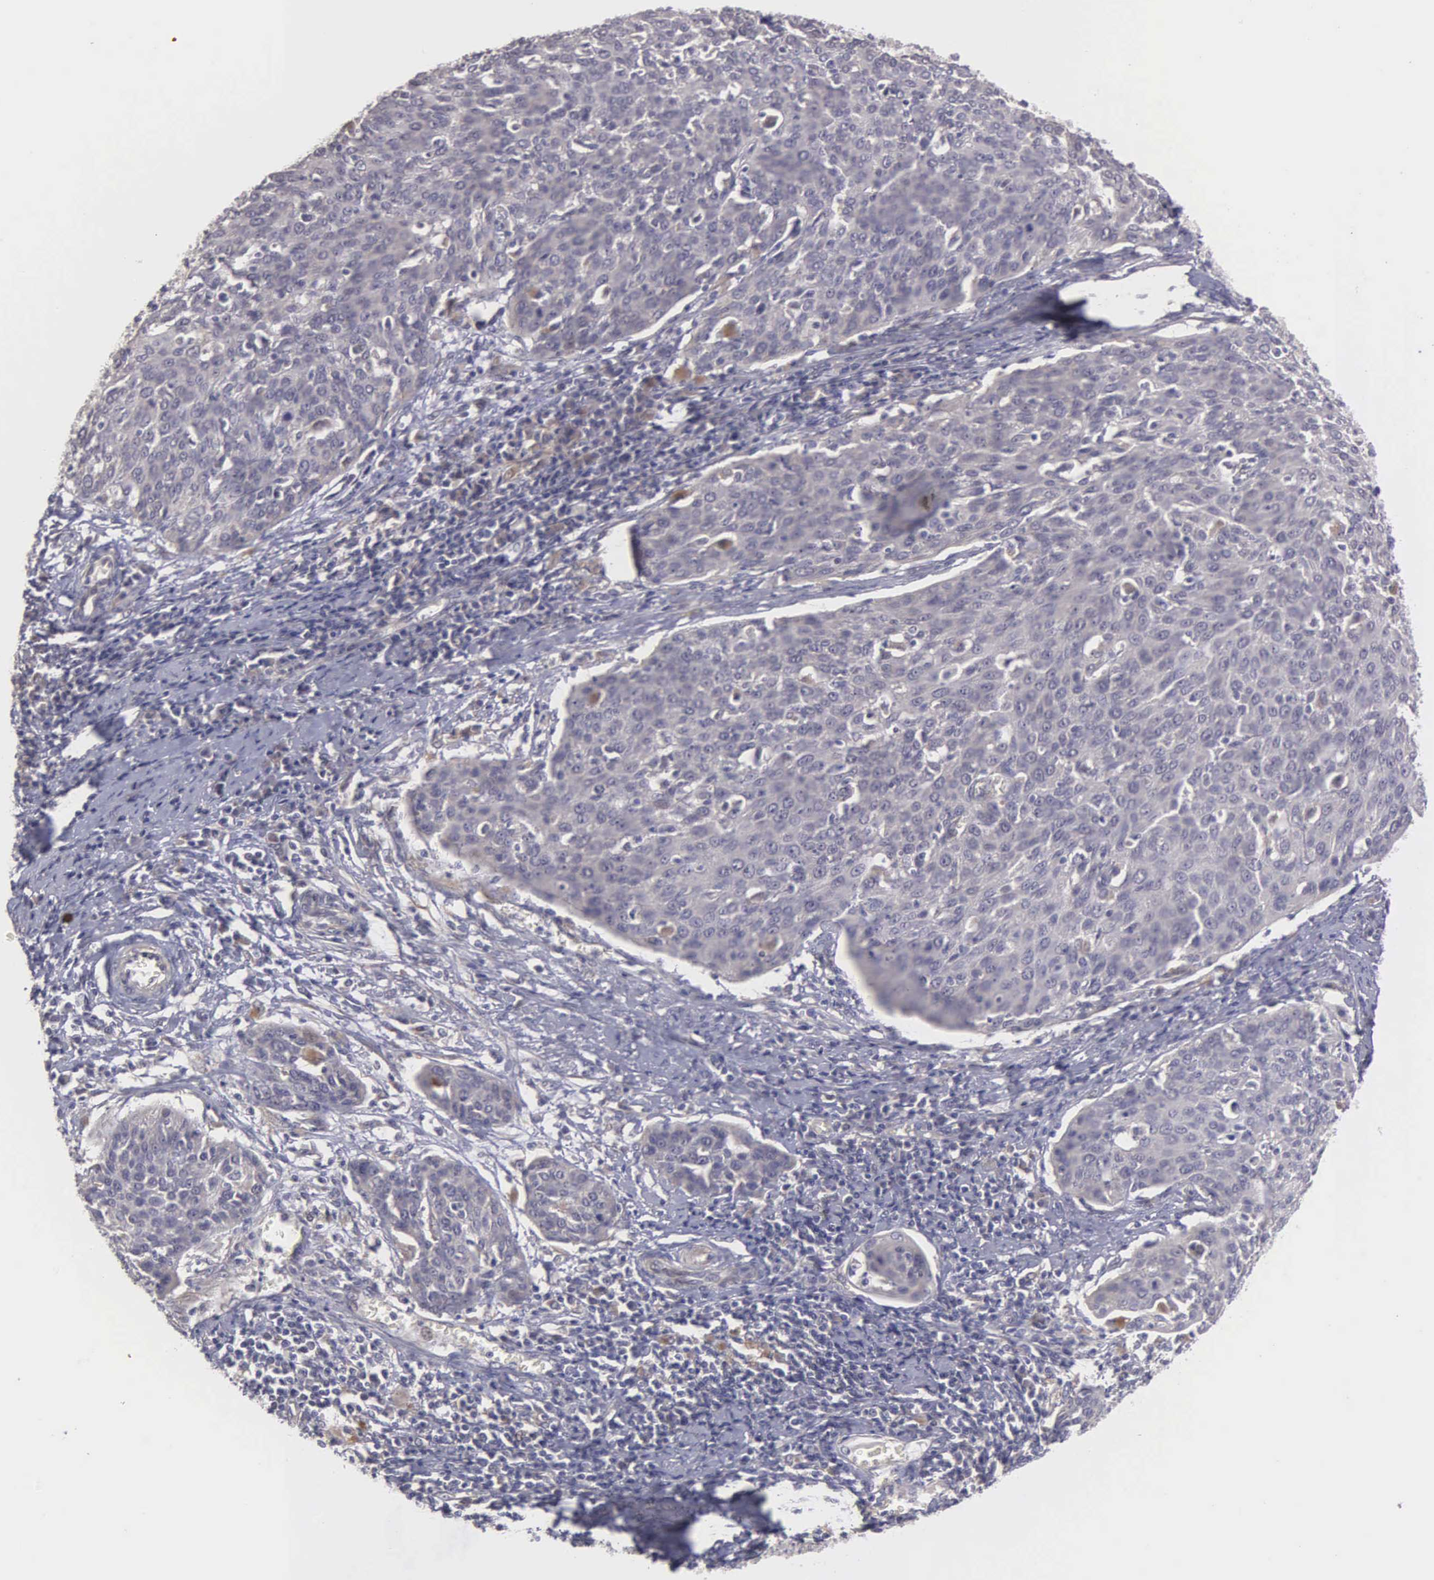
{"staining": {"intensity": "weak", "quantity": ">75%", "location": "cytoplasmic/membranous"}, "tissue": "cervical cancer", "cell_type": "Tumor cells", "image_type": "cancer", "snomed": [{"axis": "morphology", "description": "Squamous cell carcinoma, NOS"}, {"axis": "topography", "description": "Cervix"}], "caption": "DAB immunohistochemical staining of human squamous cell carcinoma (cervical) reveals weak cytoplasmic/membranous protein staining in approximately >75% of tumor cells.", "gene": "RTL10", "patient": {"sex": "female", "age": 38}}